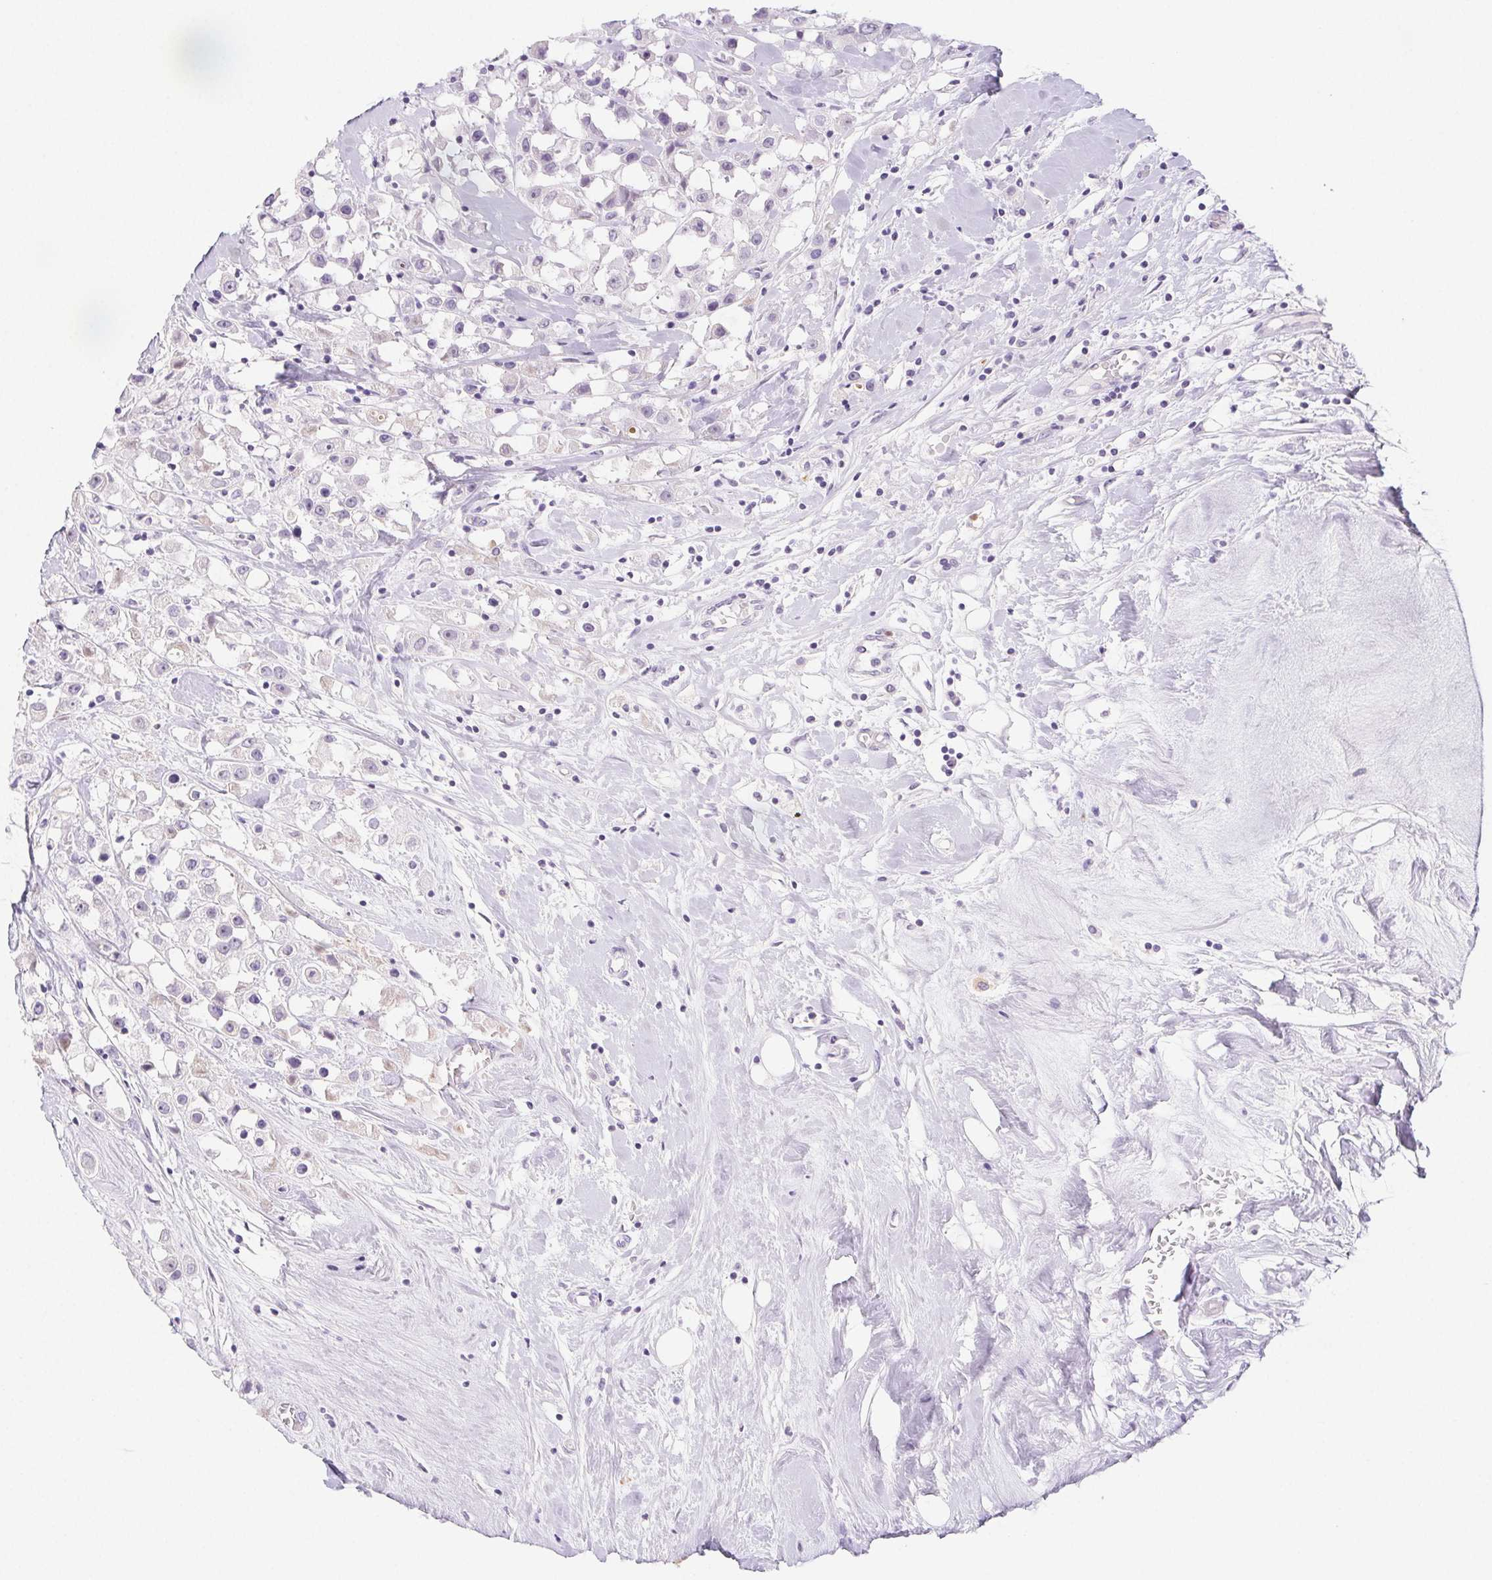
{"staining": {"intensity": "negative", "quantity": "none", "location": "none"}, "tissue": "breast cancer", "cell_type": "Tumor cells", "image_type": "cancer", "snomed": [{"axis": "morphology", "description": "Duct carcinoma"}, {"axis": "topography", "description": "Breast"}], "caption": "Immunohistochemistry image of invasive ductal carcinoma (breast) stained for a protein (brown), which reveals no expression in tumor cells.", "gene": "ST8SIA3", "patient": {"sex": "female", "age": 61}}